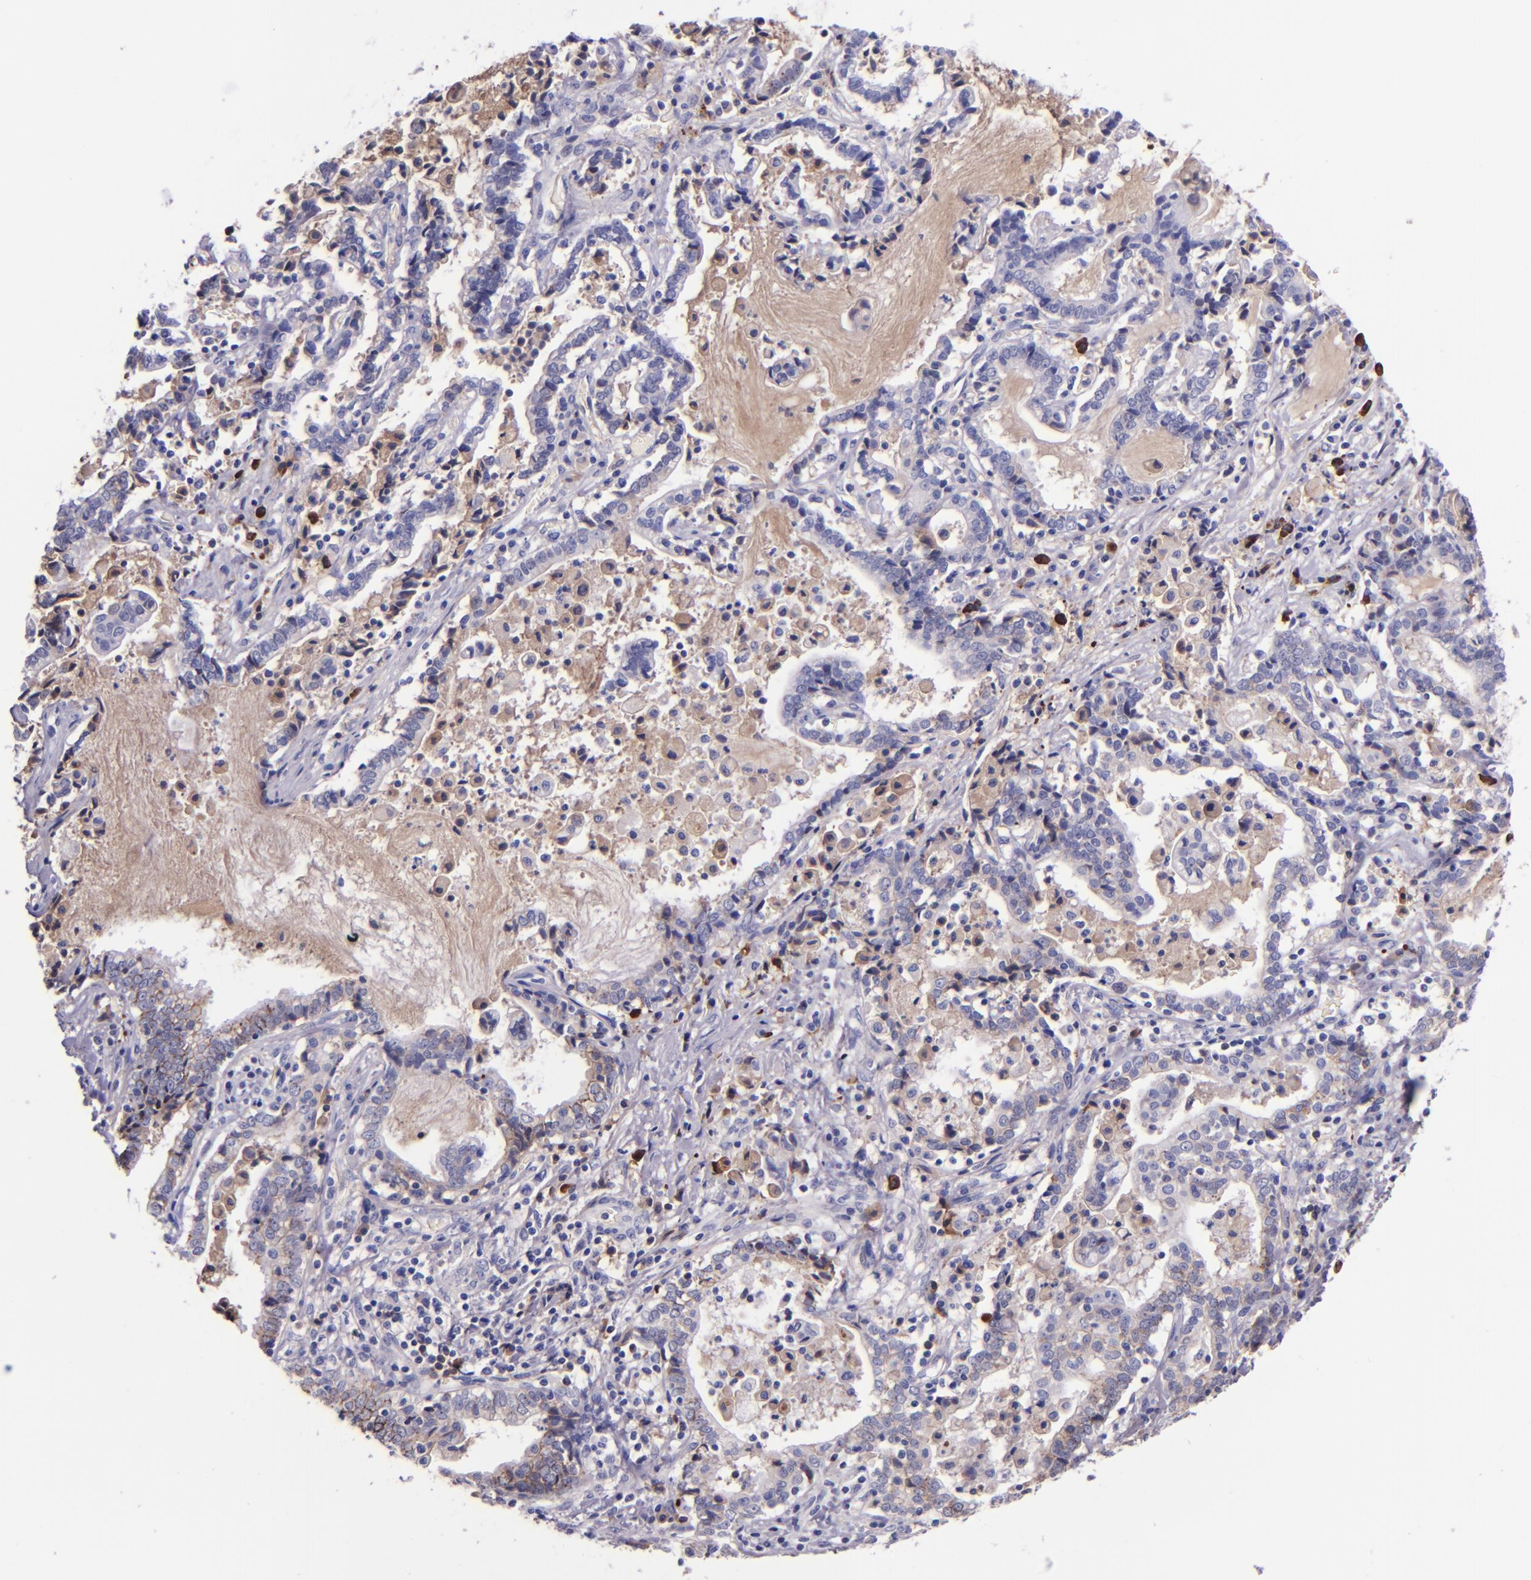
{"staining": {"intensity": "negative", "quantity": "none", "location": "none"}, "tissue": "liver cancer", "cell_type": "Tumor cells", "image_type": "cancer", "snomed": [{"axis": "morphology", "description": "Cholangiocarcinoma"}, {"axis": "topography", "description": "Liver"}], "caption": "Photomicrograph shows no protein expression in tumor cells of liver cholangiocarcinoma tissue.", "gene": "KNG1", "patient": {"sex": "male", "age": 57}}